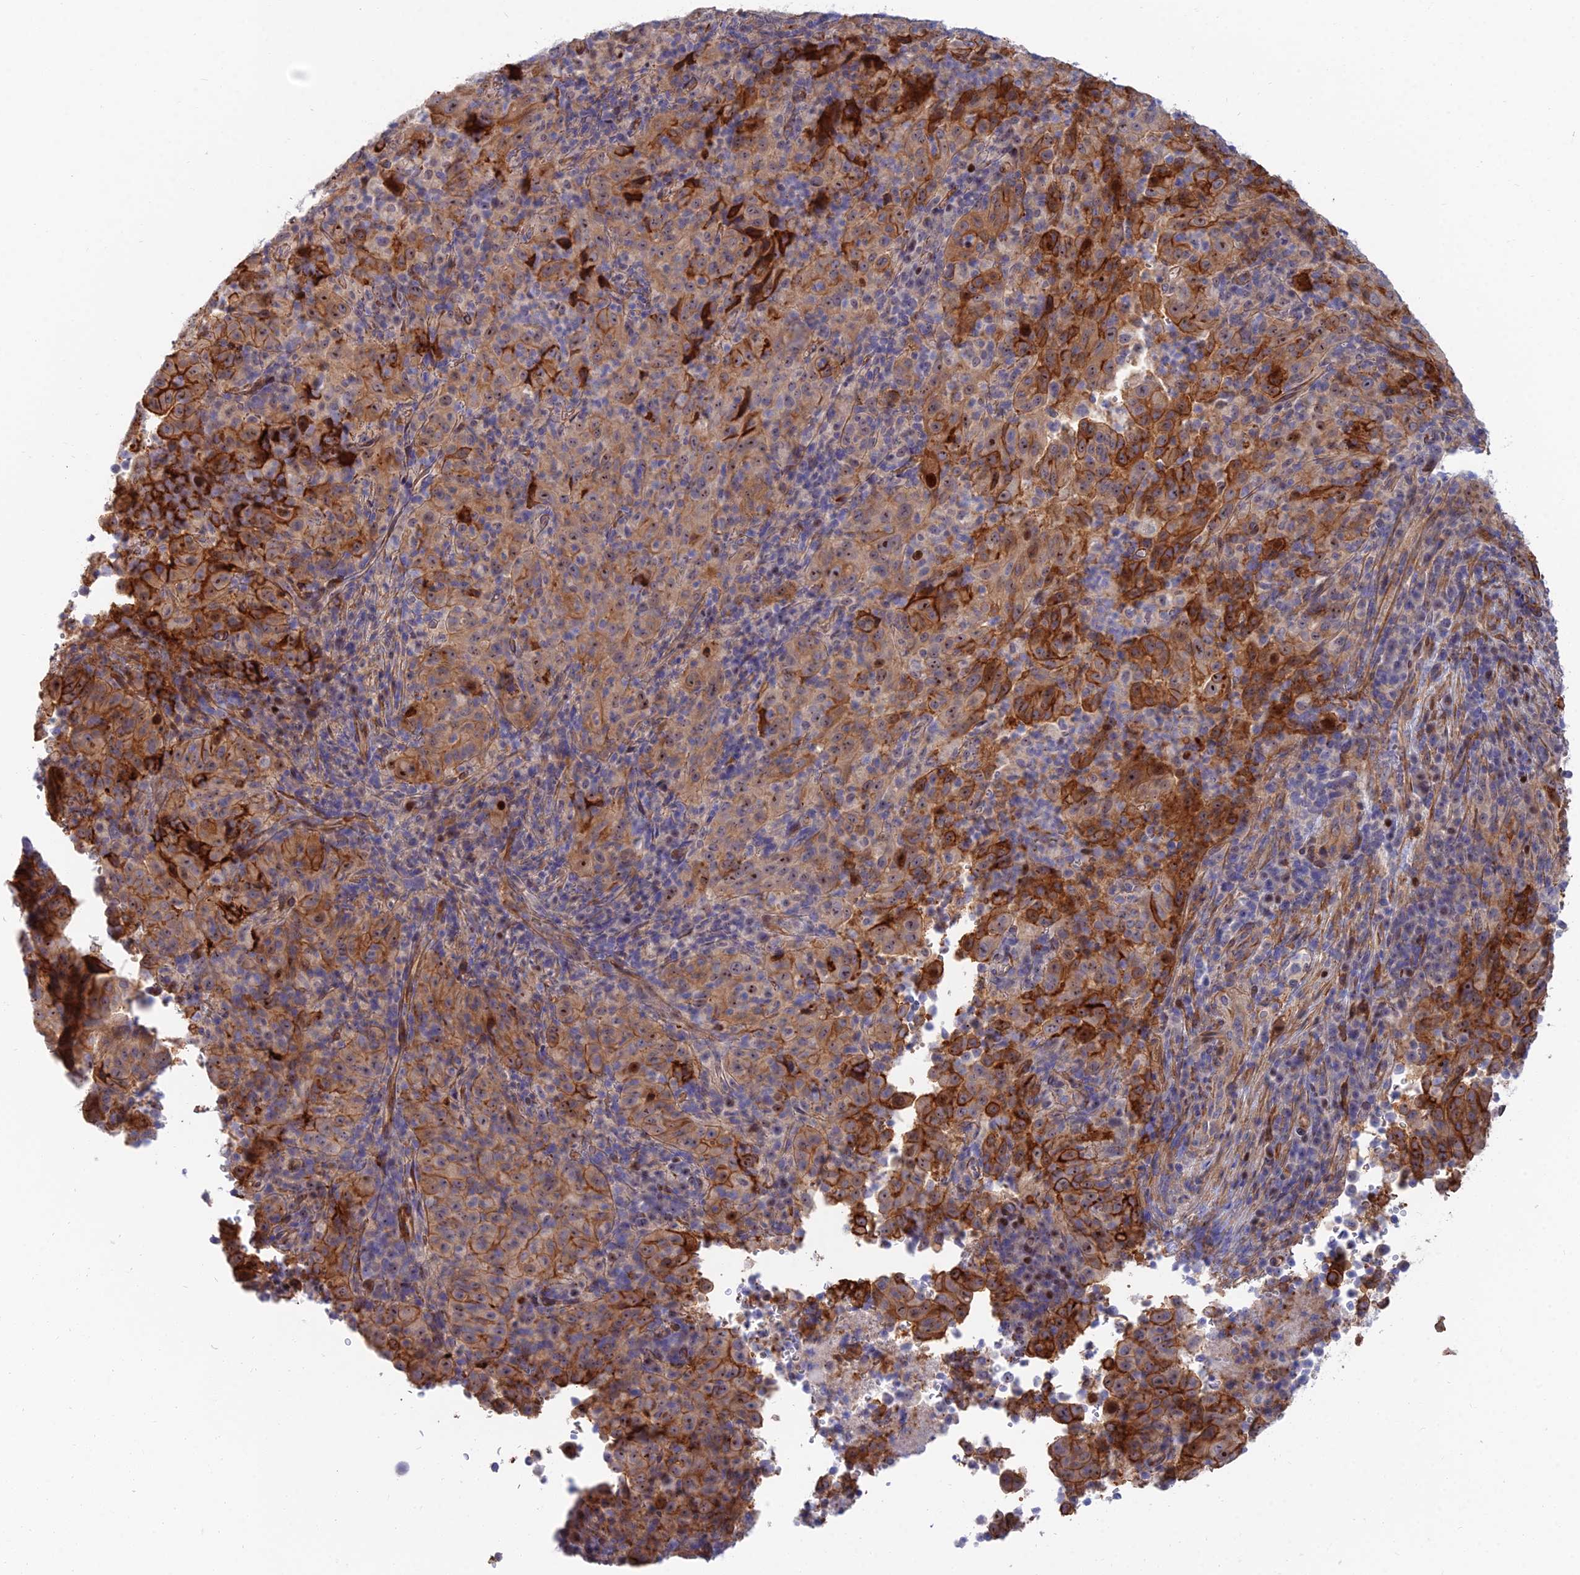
{"staining": {"intensity": "moderate", "quantity": ">75%", "location": "cytoplasmic/membranous,nuclear"}, "tissue": "pancreatic cancer", "cell_type": "Tumor cells", "image_type": "cancer", "snomed": [{"axis": "morphology", "description": "Adenocarcinoma, NOS"}, {"axis": "topography", "description": "Pancreas"}], "caption": "Tumor cells display medium levels of moderate cytoplasmic/membranous and nuclear positivity in approximately >75% of cells in human pancreatic adenocarcinoma.", "gene": "TRIM43B", "patient": {"sex": "male", "age": 63}}